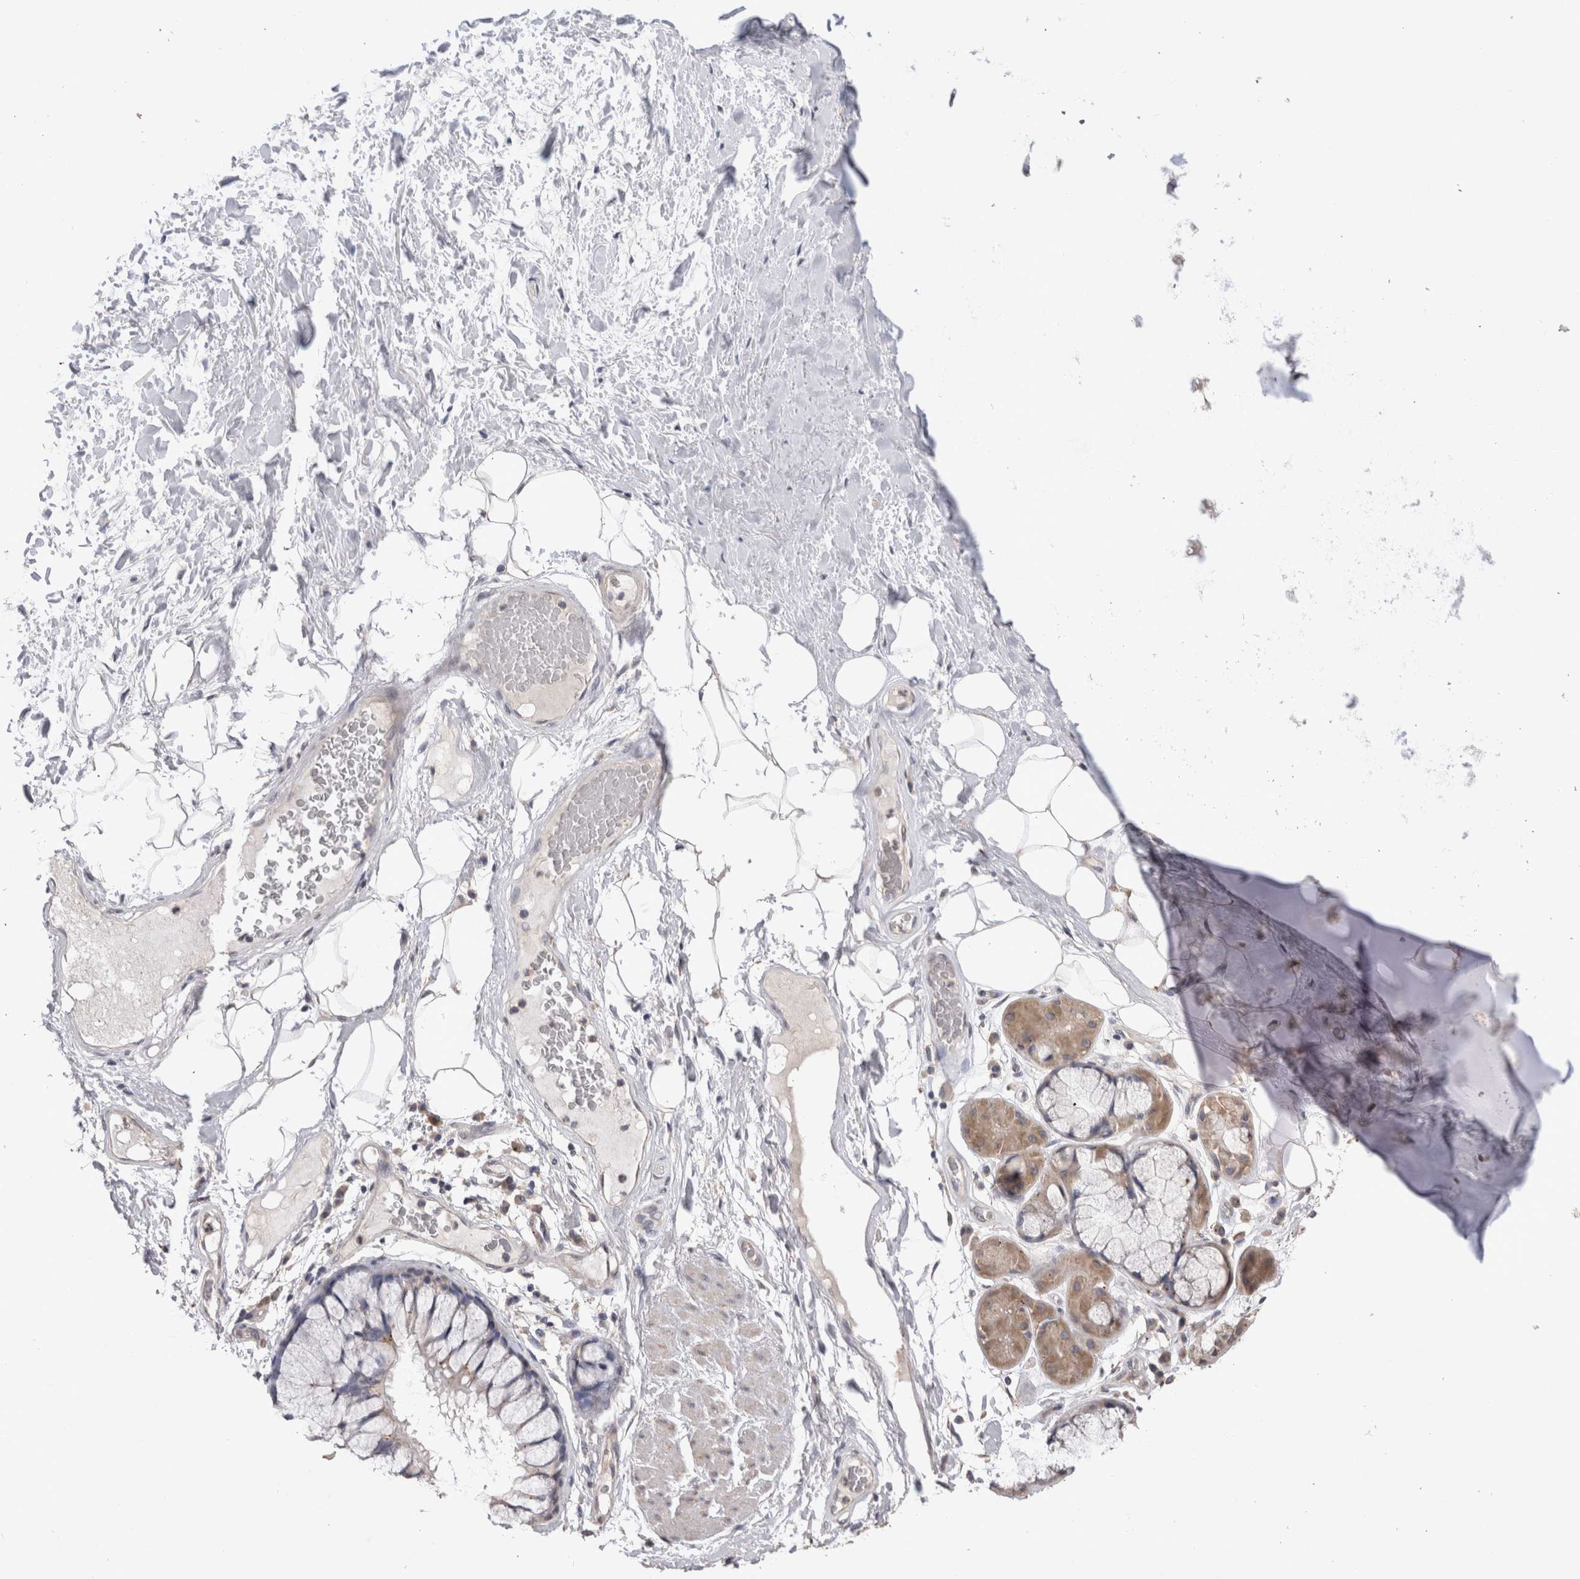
{"staining": {"intensity": "negative", "quantity": "none", "location": "none"}, "tissue": "adipose tissue", "cell_type": "Adipocytes", "image_type": "normal", "snomed": [{"axis": "morphology", "description": "Normal tissue, NOS"}, {"axis": "topography", "description": "Bronchus"}], "caption": "Protein analysis of benign adipose tissue exhibits no significant staining in adipocytes.", "gene": "CDH6", "patient": {"sex": "male", "age": 66}}